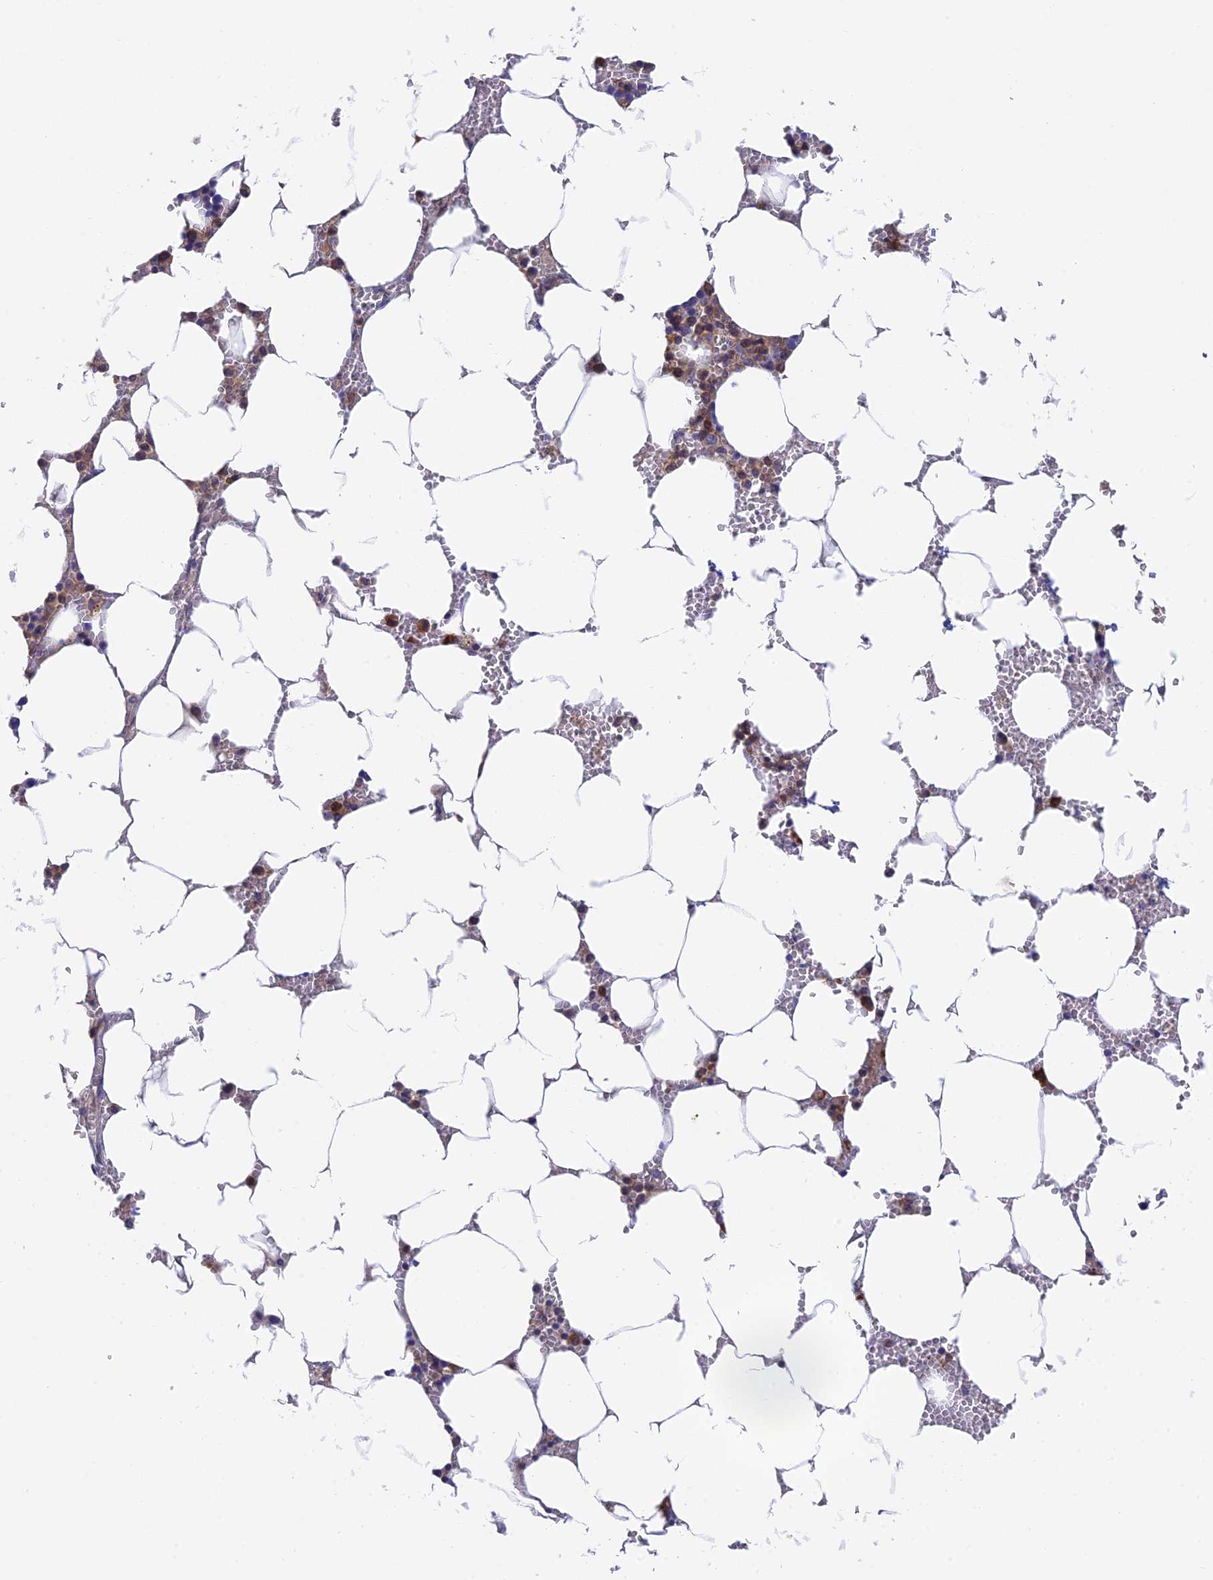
{"staining": {"intensity": "moderate", "quantity": "25%-75%", "location": "cytoplasmic/membranous"}, "tissue": "bone marrow", "cell_type": "Hematopoietic cells", "image_type": "normal", "snomed": [{"axis": "morphology", "description": "Normal tissue, NOS"}, {"axis": "topography", "description": "Bone marrow"}], "caption": "IHC of benign bone marrow reveals medium levels of moderate cytoplasmic/membranous expression in approximately 25%-75% of hematopoietic cells. (DAB (3,3'-diaminobenzidine) IHC, brown staining for protein, blue staining for nuclei).", "gene": "IPO5", "patient": {"sex": "male", "age": 70}}